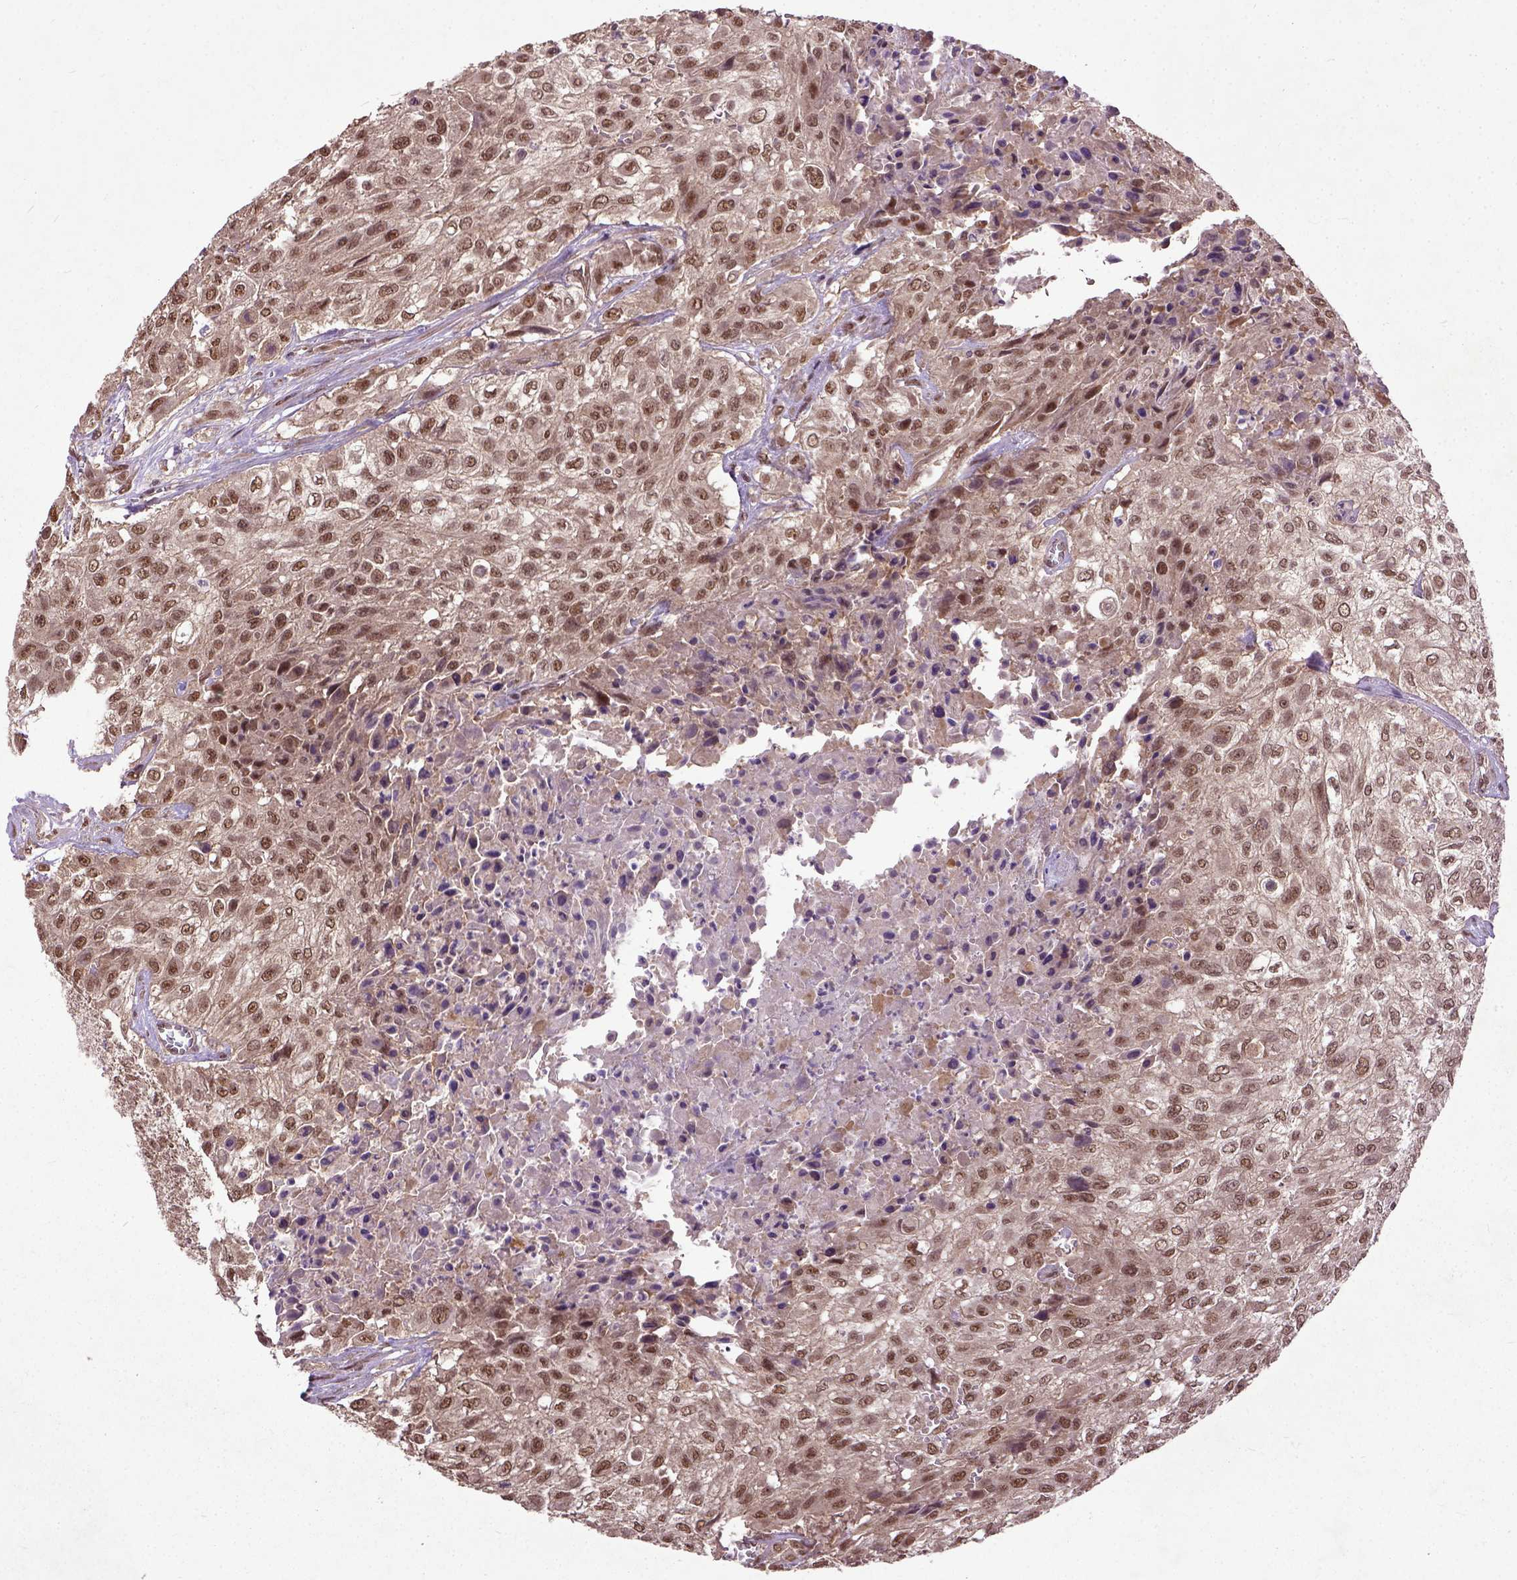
{"staining": {"intensity": "moderate", "quantity": ">75%", "location": "cytoplasmic/membranous,nuclear"}, "tissue": "urothelial cancer", "cell_type": "Tumor cells", "image_type": "cancer", "snomed": [{"axis": "morphology", "description": "Urothelial carcinoma, High grade"}, {"axis": "topography", "description": "Urinary bladder"}], "caption": "High-power microscopy captured an immunohistochemistry (IHC) histopathology image of urothelial carcinoma (high-grade), revealing moderate cytoplasmic/membranous and nuclear positivity in about >75% of tumor cells.", "gene": "UBA3", "patient": {"sex": "male", "age": 57}}